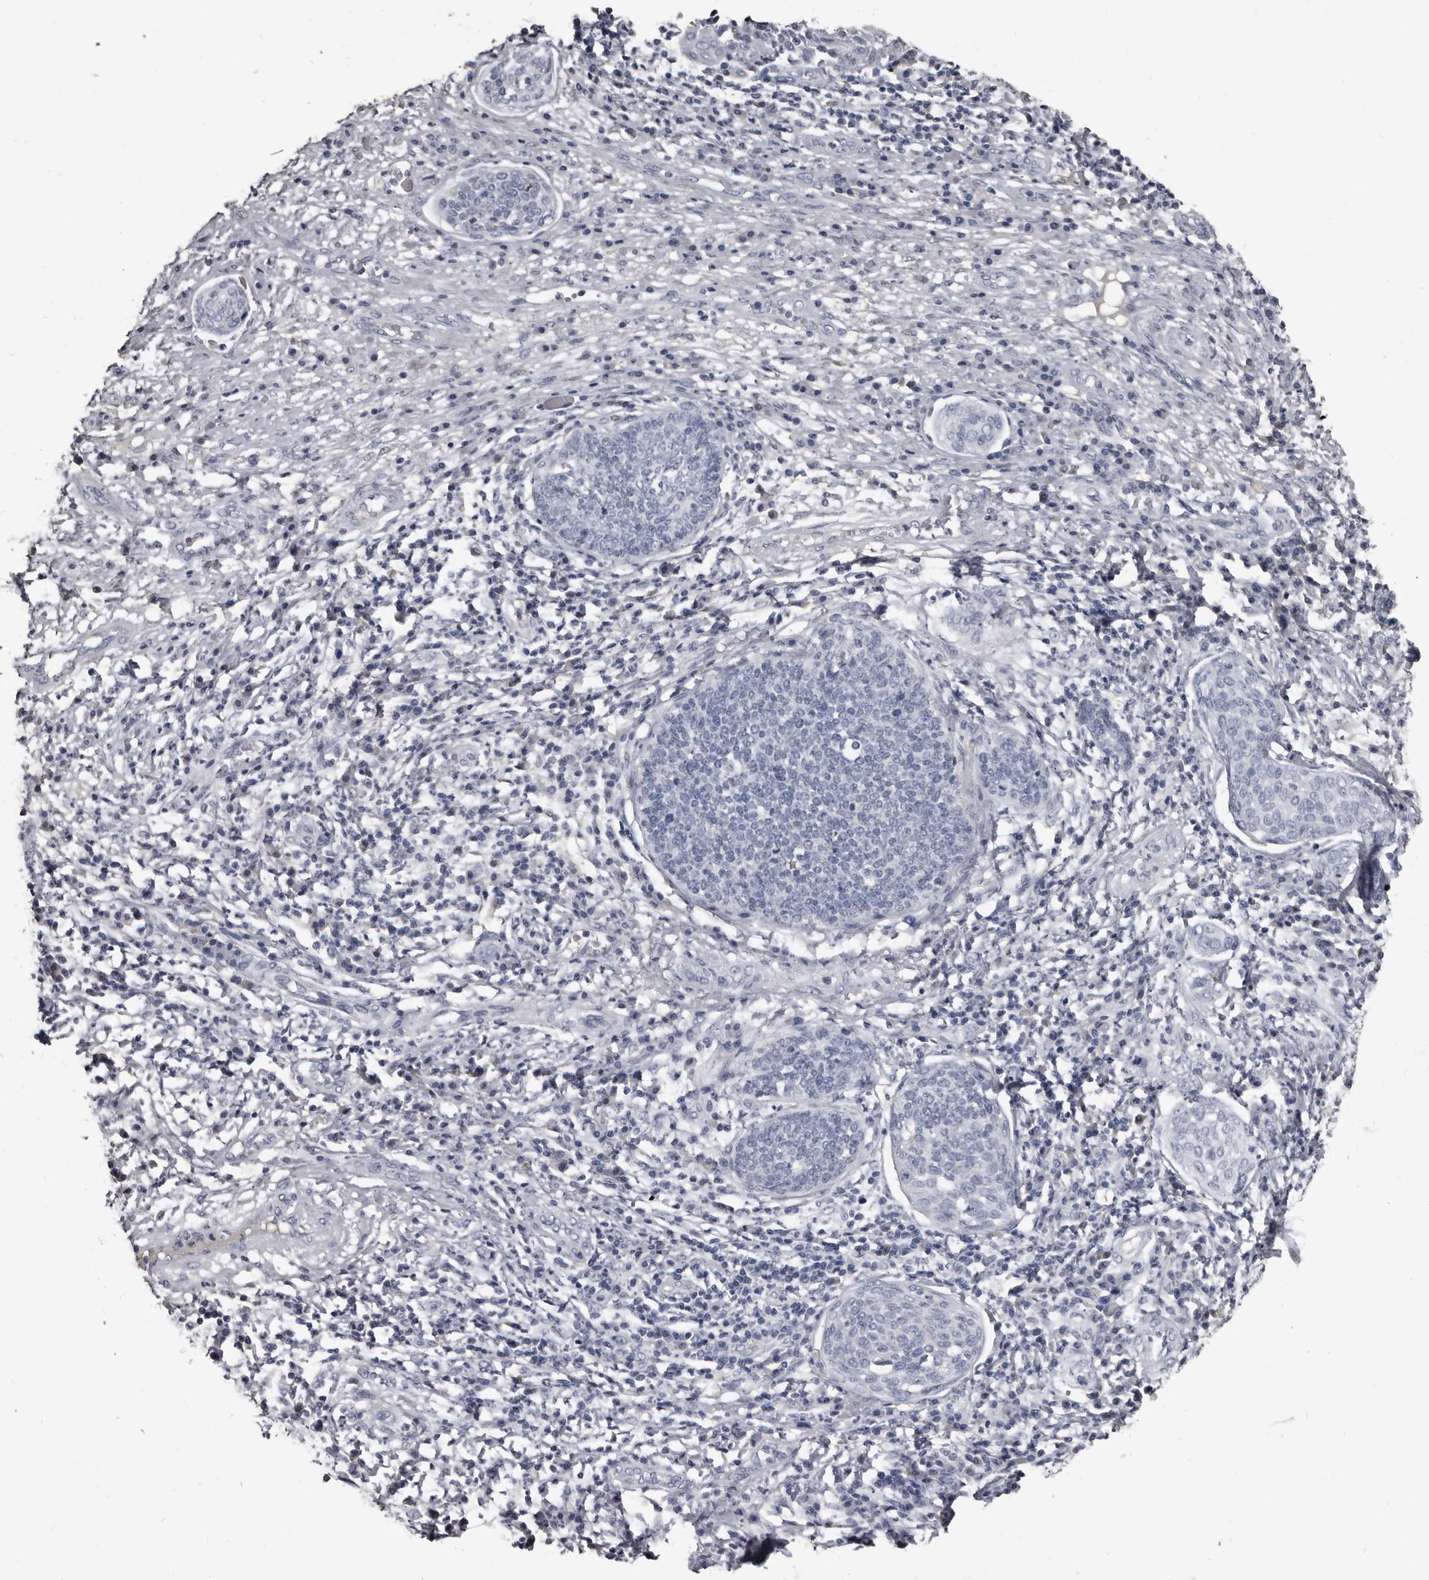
{"staining": {"intensity": "negative", "quantity": "none", "location": "none"}, "tissue": "cervical cancer", "cell_type": "Tumor cells", "image_type": "cancer", "snomed": [{"axis": "morphology", "description": "Squamous cell carcinoma, NOS"}, {"axis": "topography", "description": "Cervix"}], "caption": "This is an immunohistochemistry histopathology image of cervical cancer (squamous cell carcinoma). There is no expression in tumor cells.", "gene": "GREB1", "patient": {"sex": "female", "age": 34}}